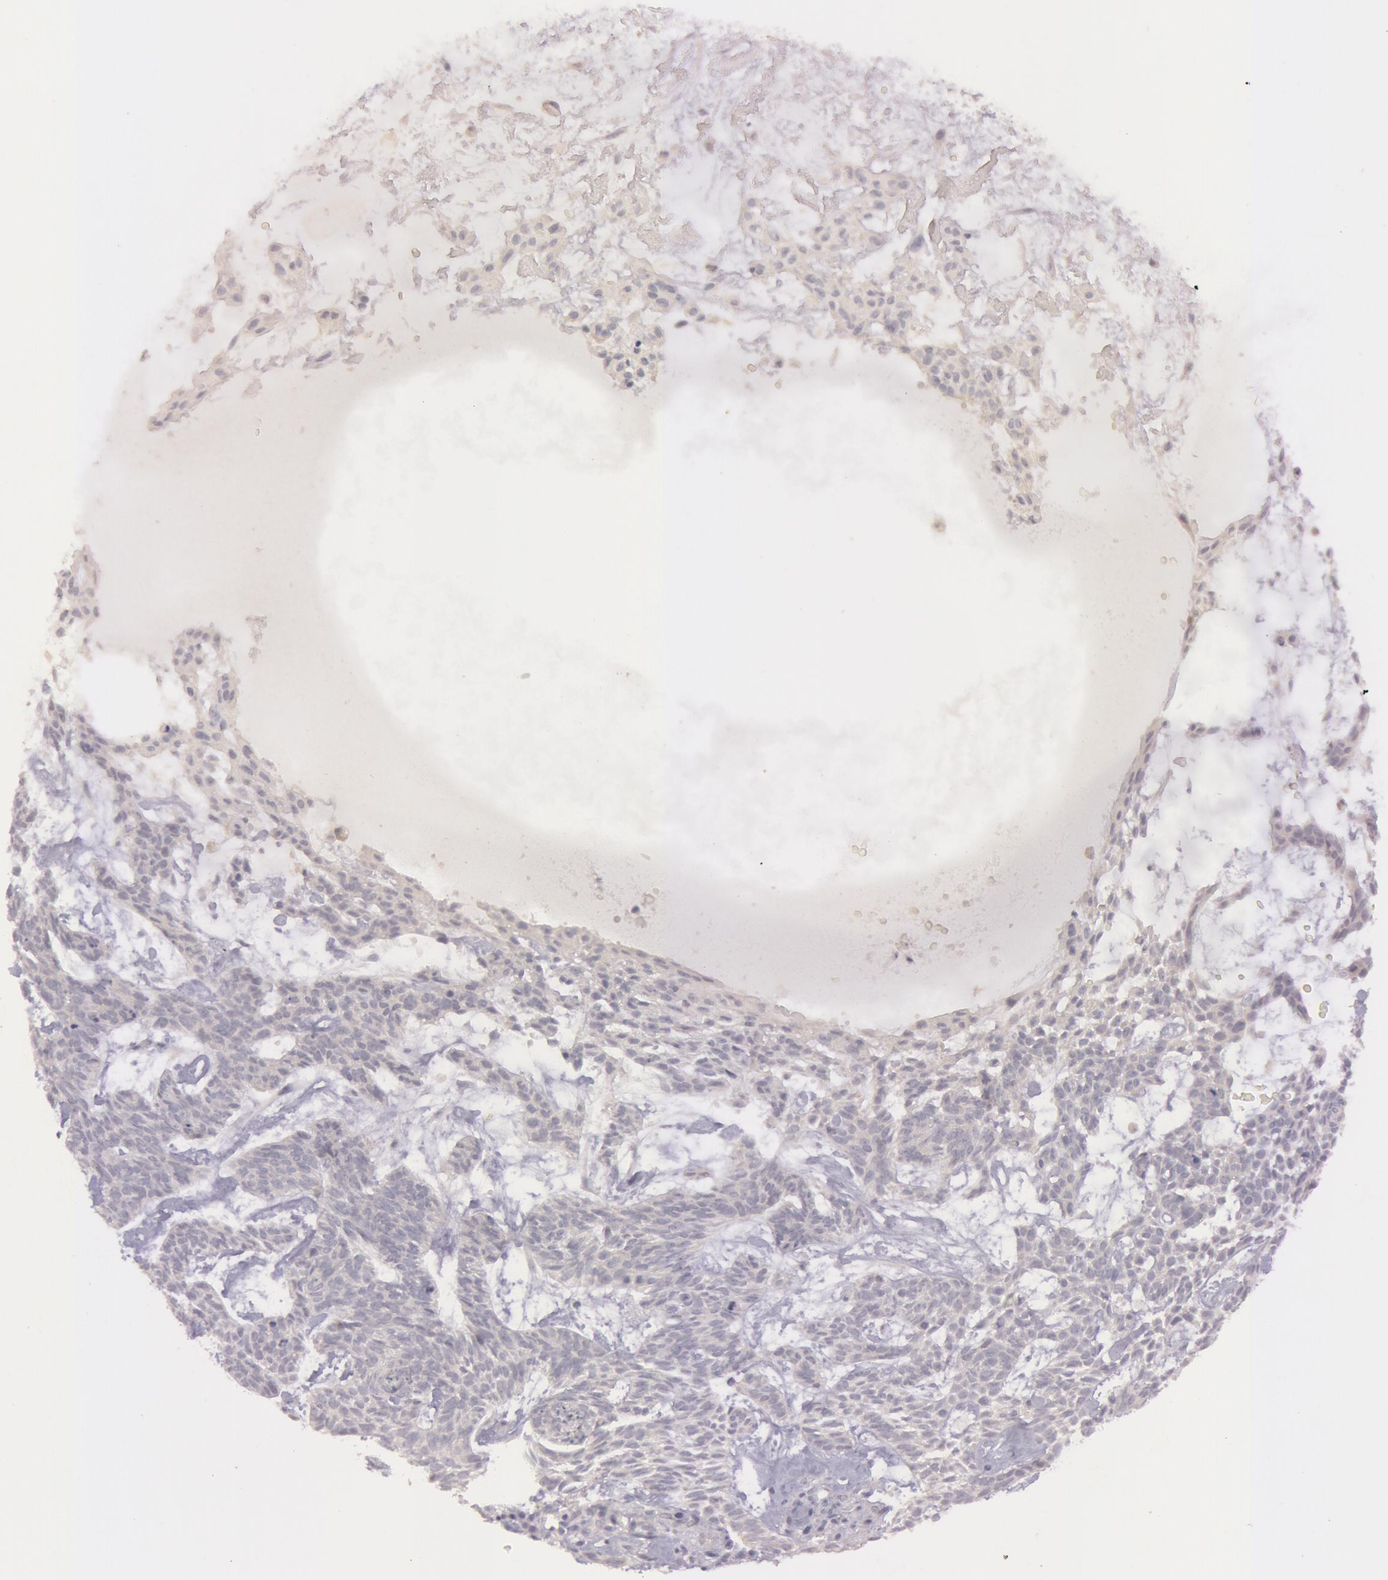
{"staining": {"intensity": "negative", "quantity": "none", "location": "none"}, "tissue": "skin cancer", "cell_type": "Tumor cells", "image_type": "cancer", "snomed": [{"axis": "morphology", "description": "Basal cell carcinoma"}, {"axis": "topography", "description": "Skin"}], "caption": "Tumor cells are negative for brown protein staining in basal cell carcinoma (skin). (IHC, brightfield microscopy, high magnification).", "gene": "MXRA5", "patient": {"sex": "male", "age": 75}}